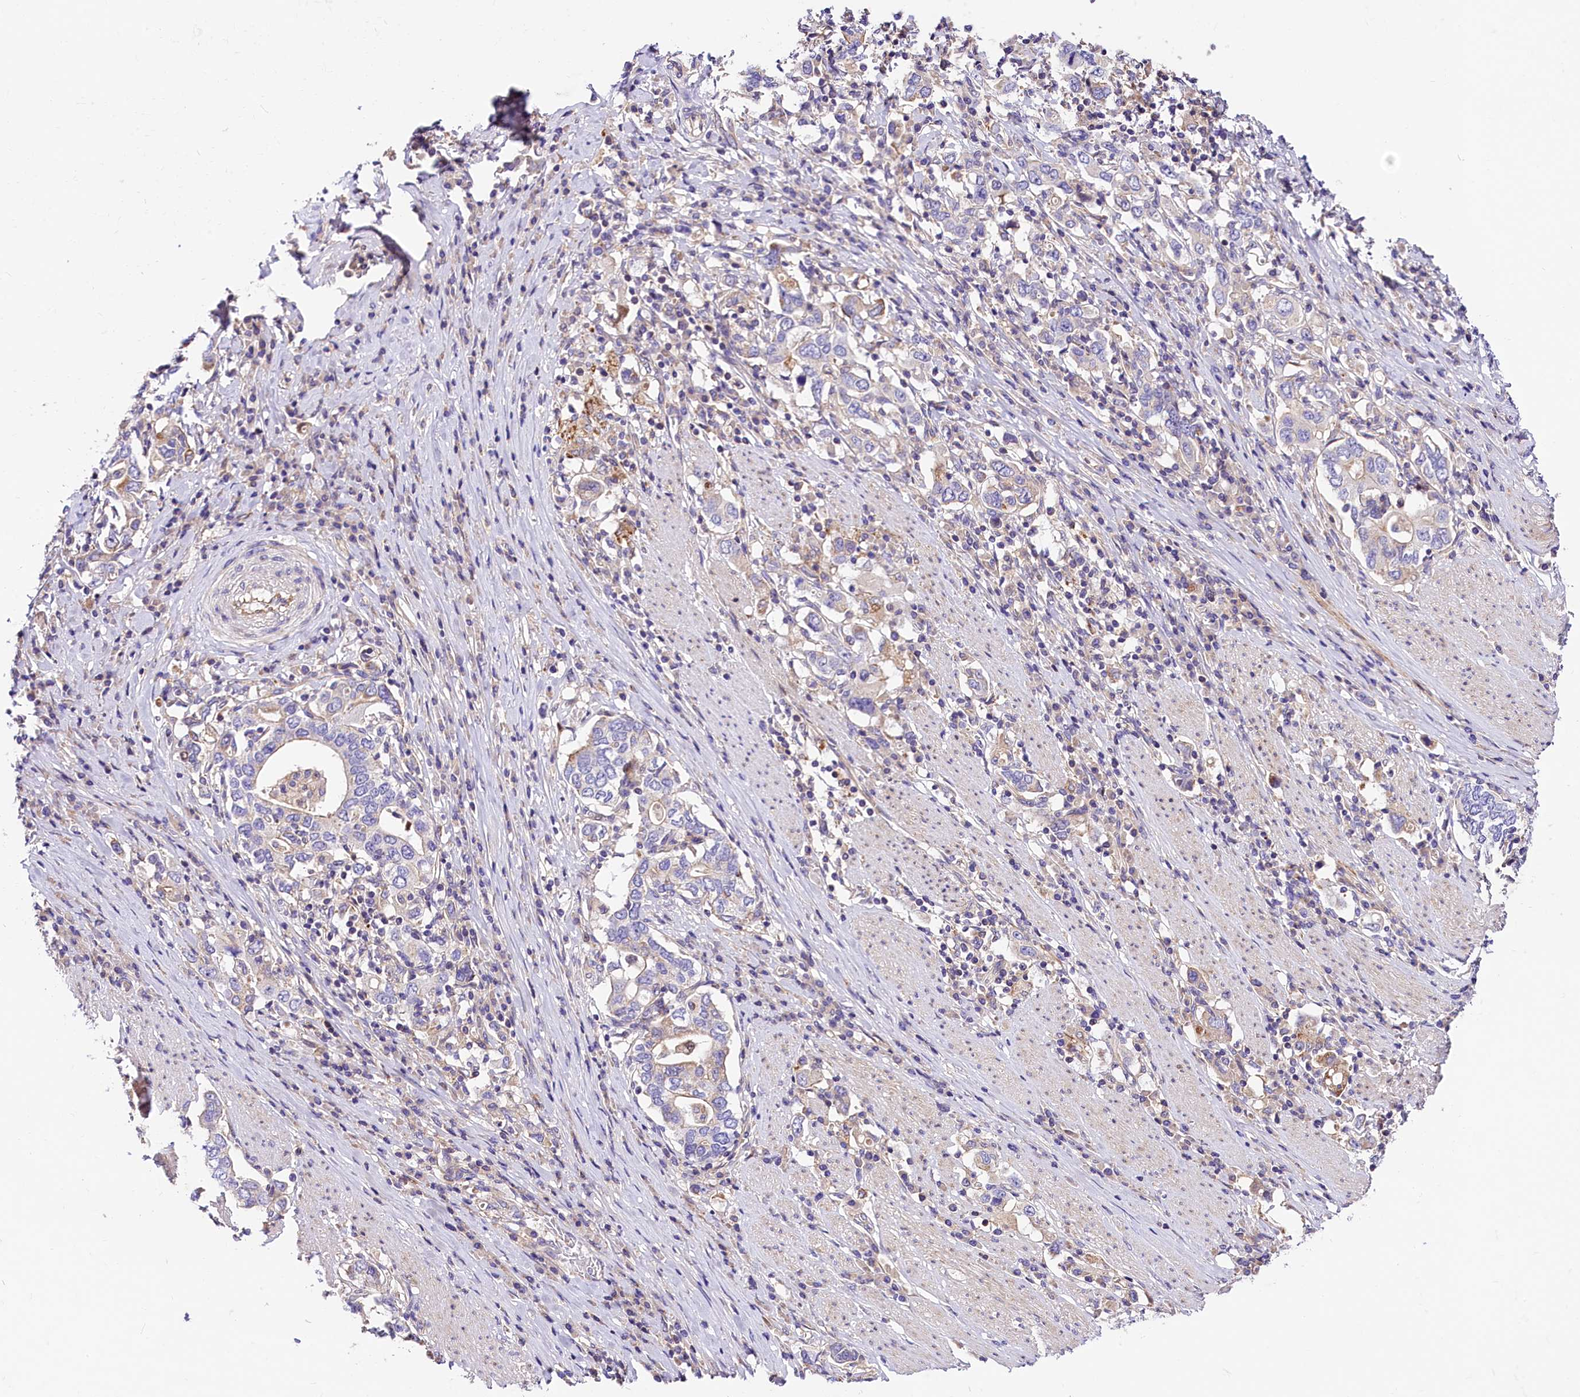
{"staining": {"intensity": "moderate", "quantity": "<25%", "location": "cytoplasmic/membranous"}, "tissue": "stomach cancer", "cell_type": "Tumor cells", "image_type": "cancer", "snomed": [{"axis": "morphology", "description": "Adenocarcinoma, NOS"}, {"axis": "topography", "description": "Stomach, upper"}, {"axis": "topography", "description": "Stomach"}], "caption": "Protein staining of stomach adenocarcinoma tissue displays moderate cytoplasmic/membranous positivity in about <25% of tumor cells.", "gene": "ARMC6", "patient": {"sex": "male", "age": 62}}